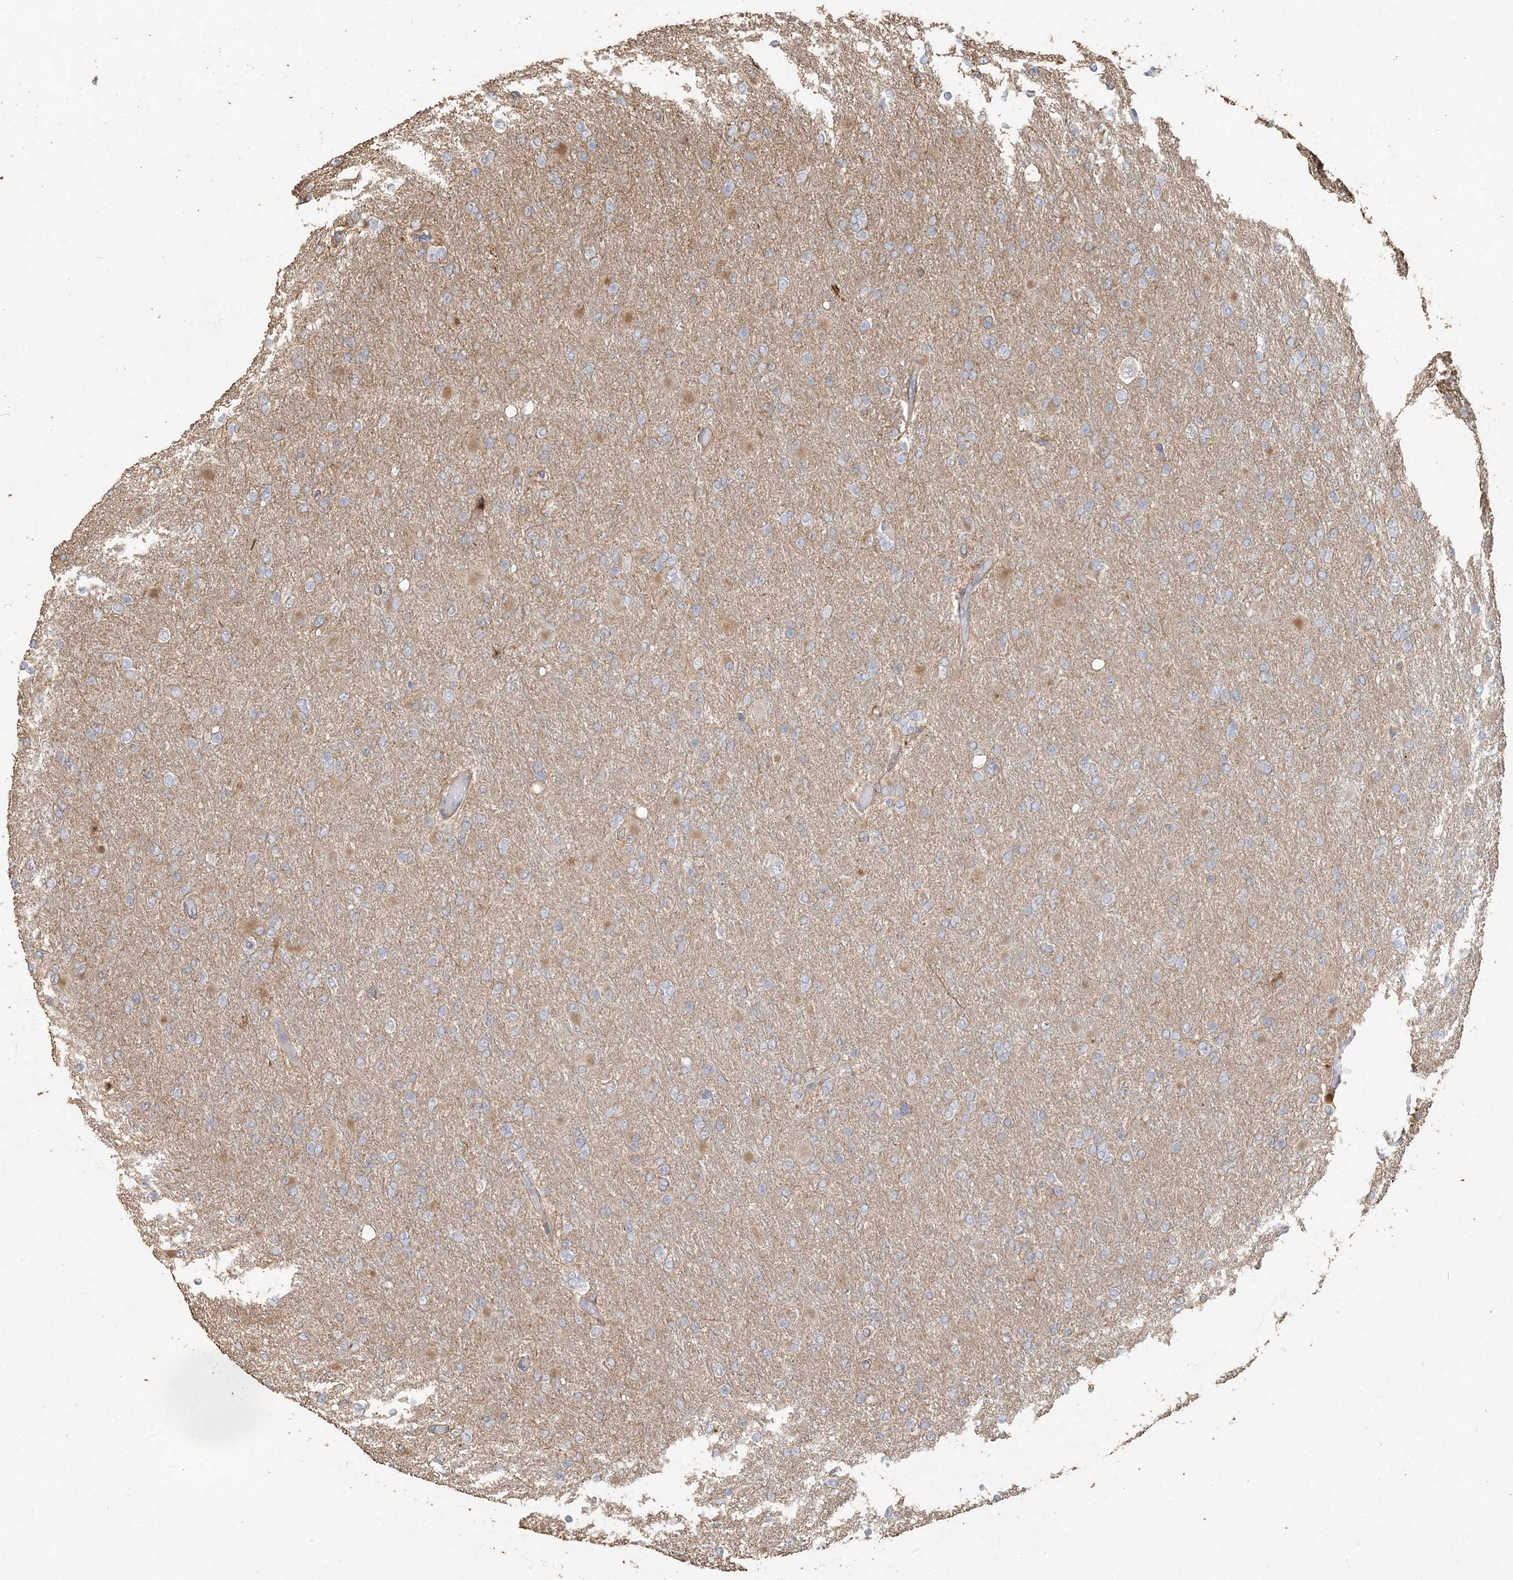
{"staining": {"intensity": "negative", "quantity": "none", "location": "none"}, "tissue": "glioma", "cell_type": "Tumor cells", "image_type": "cancer", "snomed": [{"axis": "morphology", "description": "Glioma, malignant, High grade"}, {"axis": "topography", "description": "Cerebral cortex"}], "caption": "Tumor cells show no significant protein positivity in glioma.", "gene": "RNF145", "patient": {"sex": "female", "age": 36}}